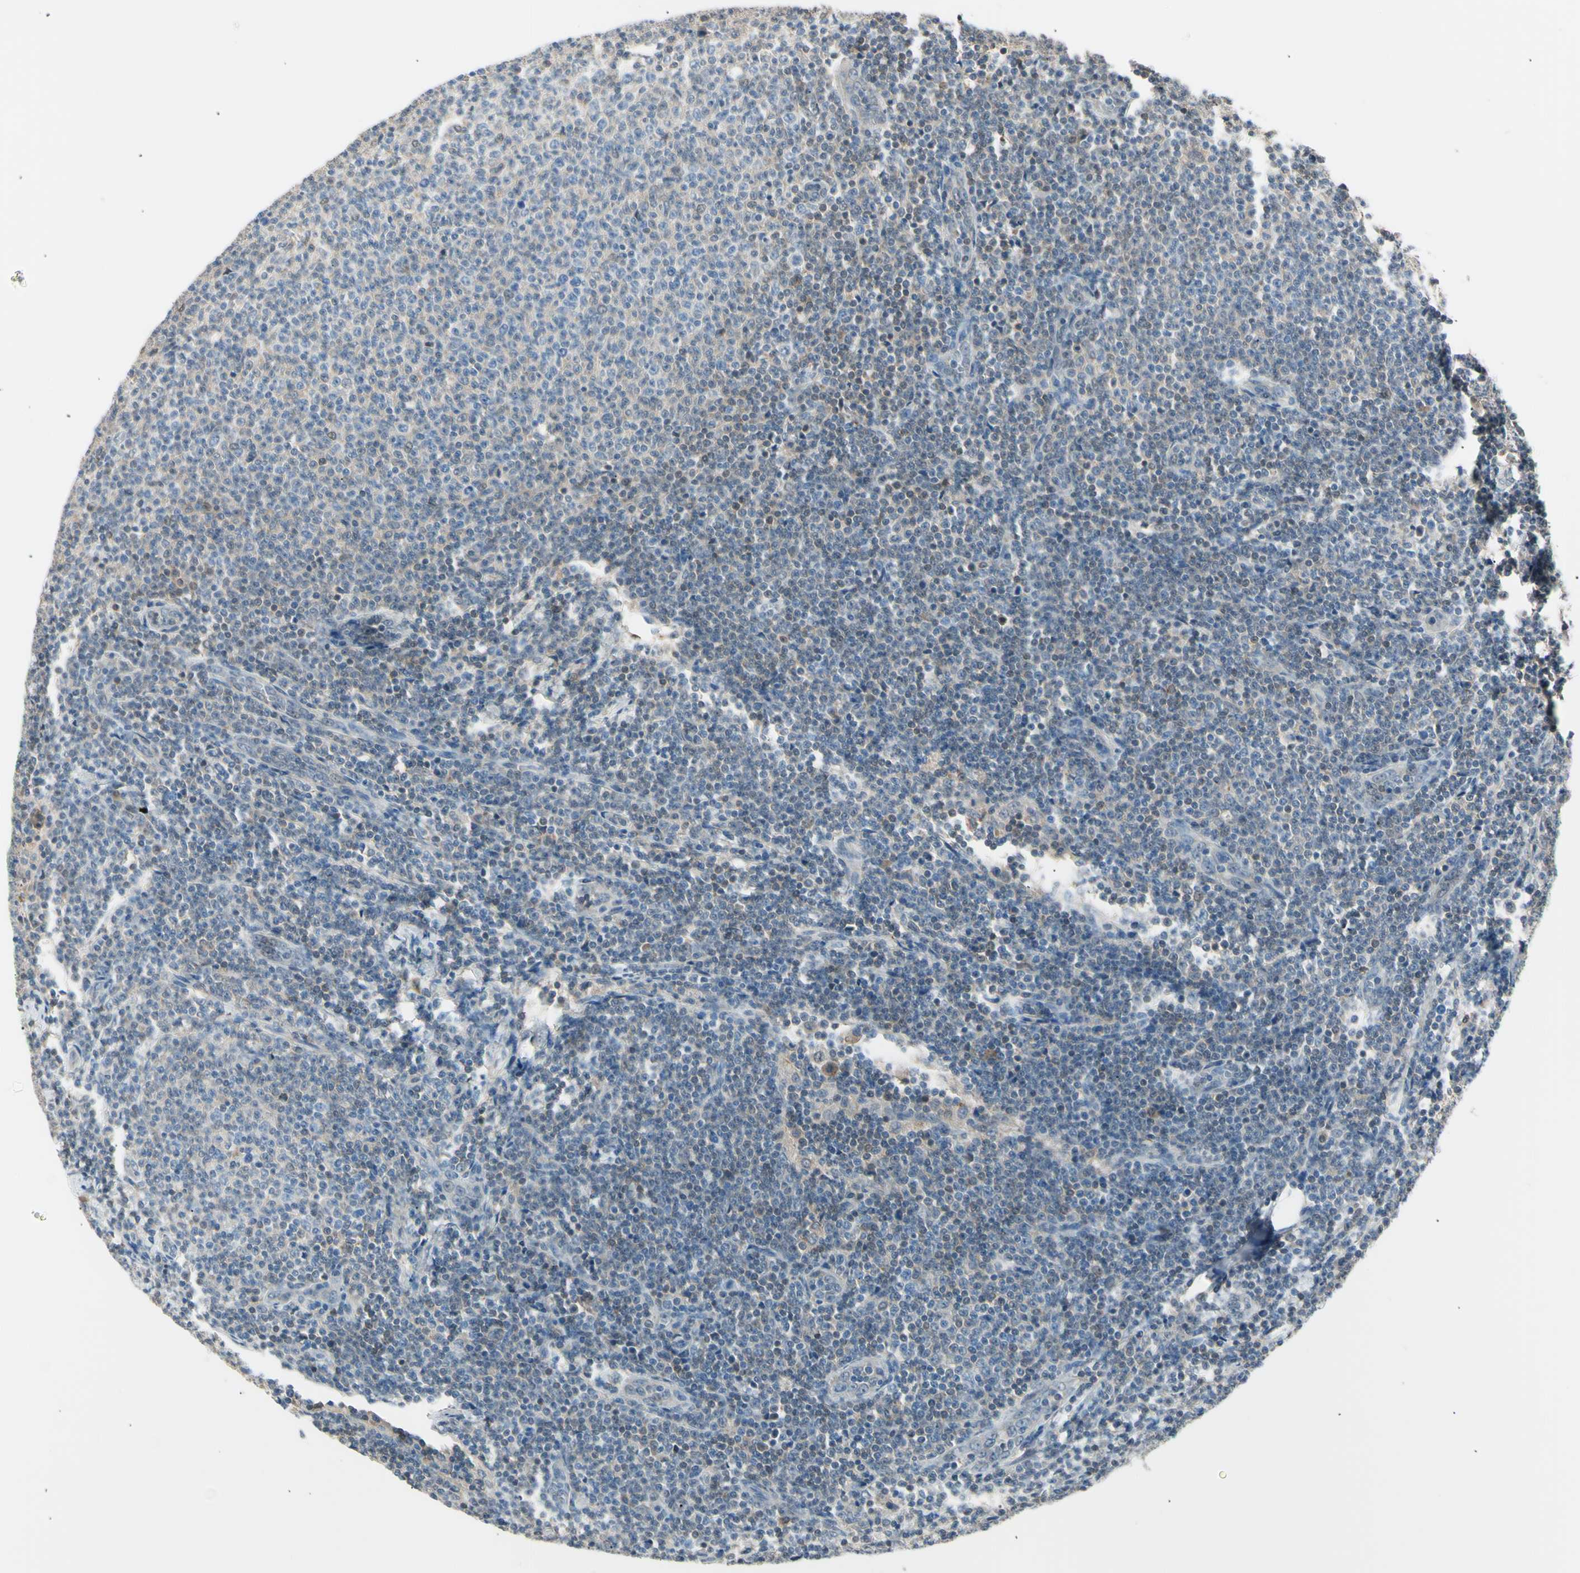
{"staining": {"intensity": "weak", "quantity": "<25%", "location": "cytoplasmic/membranous"}, "tissue": "lymphoma", "cell_type": "Tumor cells", "image_type": "cancer", "snomed": [{"axis": "morphology", "description": "Malignant lymphoma, non-Hodgkin's type, Low grade"}, {"axis": "topography", "description": "Lymph node"}], "caption": "Micrograph shows no protein staining in tumor cells of lymphoma tissue.", "gene": "LHPP", "patient": {"sex": "male", "age": 66}}